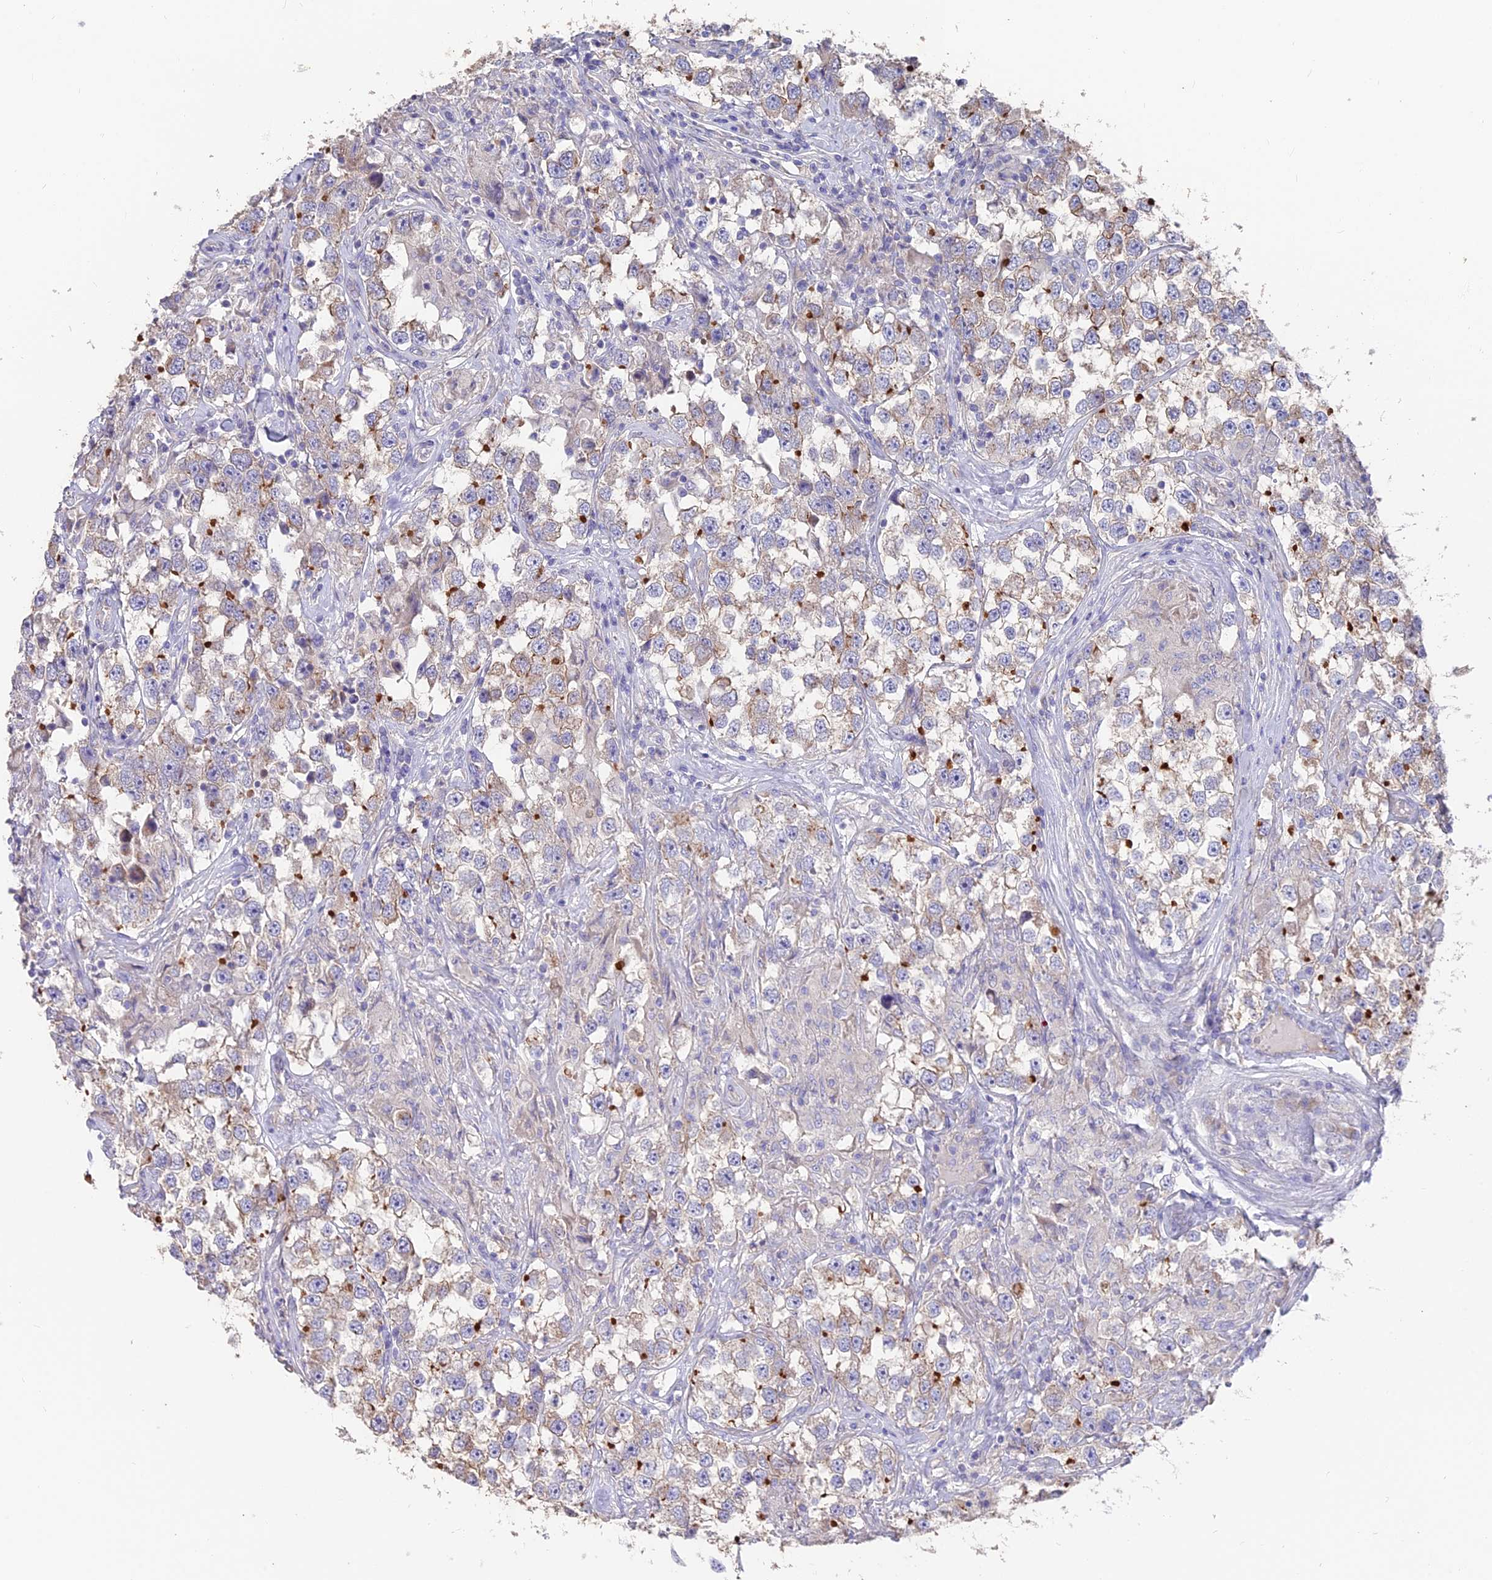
{"staining": {"intensity": "moderate", "quantity": "<25%", "location": "cytoplasmic/membranous"}, "tissue": "testis cancer", "cell_type": "Tumor cells", "image_type": "cancer", "snomed": [{"axis": "morphology", "description": "Seminoma, NOS"}, {"axis": "topography", "description": "Testis"}], "caption": "Seminoma (testis) stained with DAB immunohistochemistry displays low levels of moderate cytoplasmic/membranous expression in about <25% of tumor cells.", "gene": "FAM168B", "patient": {"sex": "male", "age": 46}}